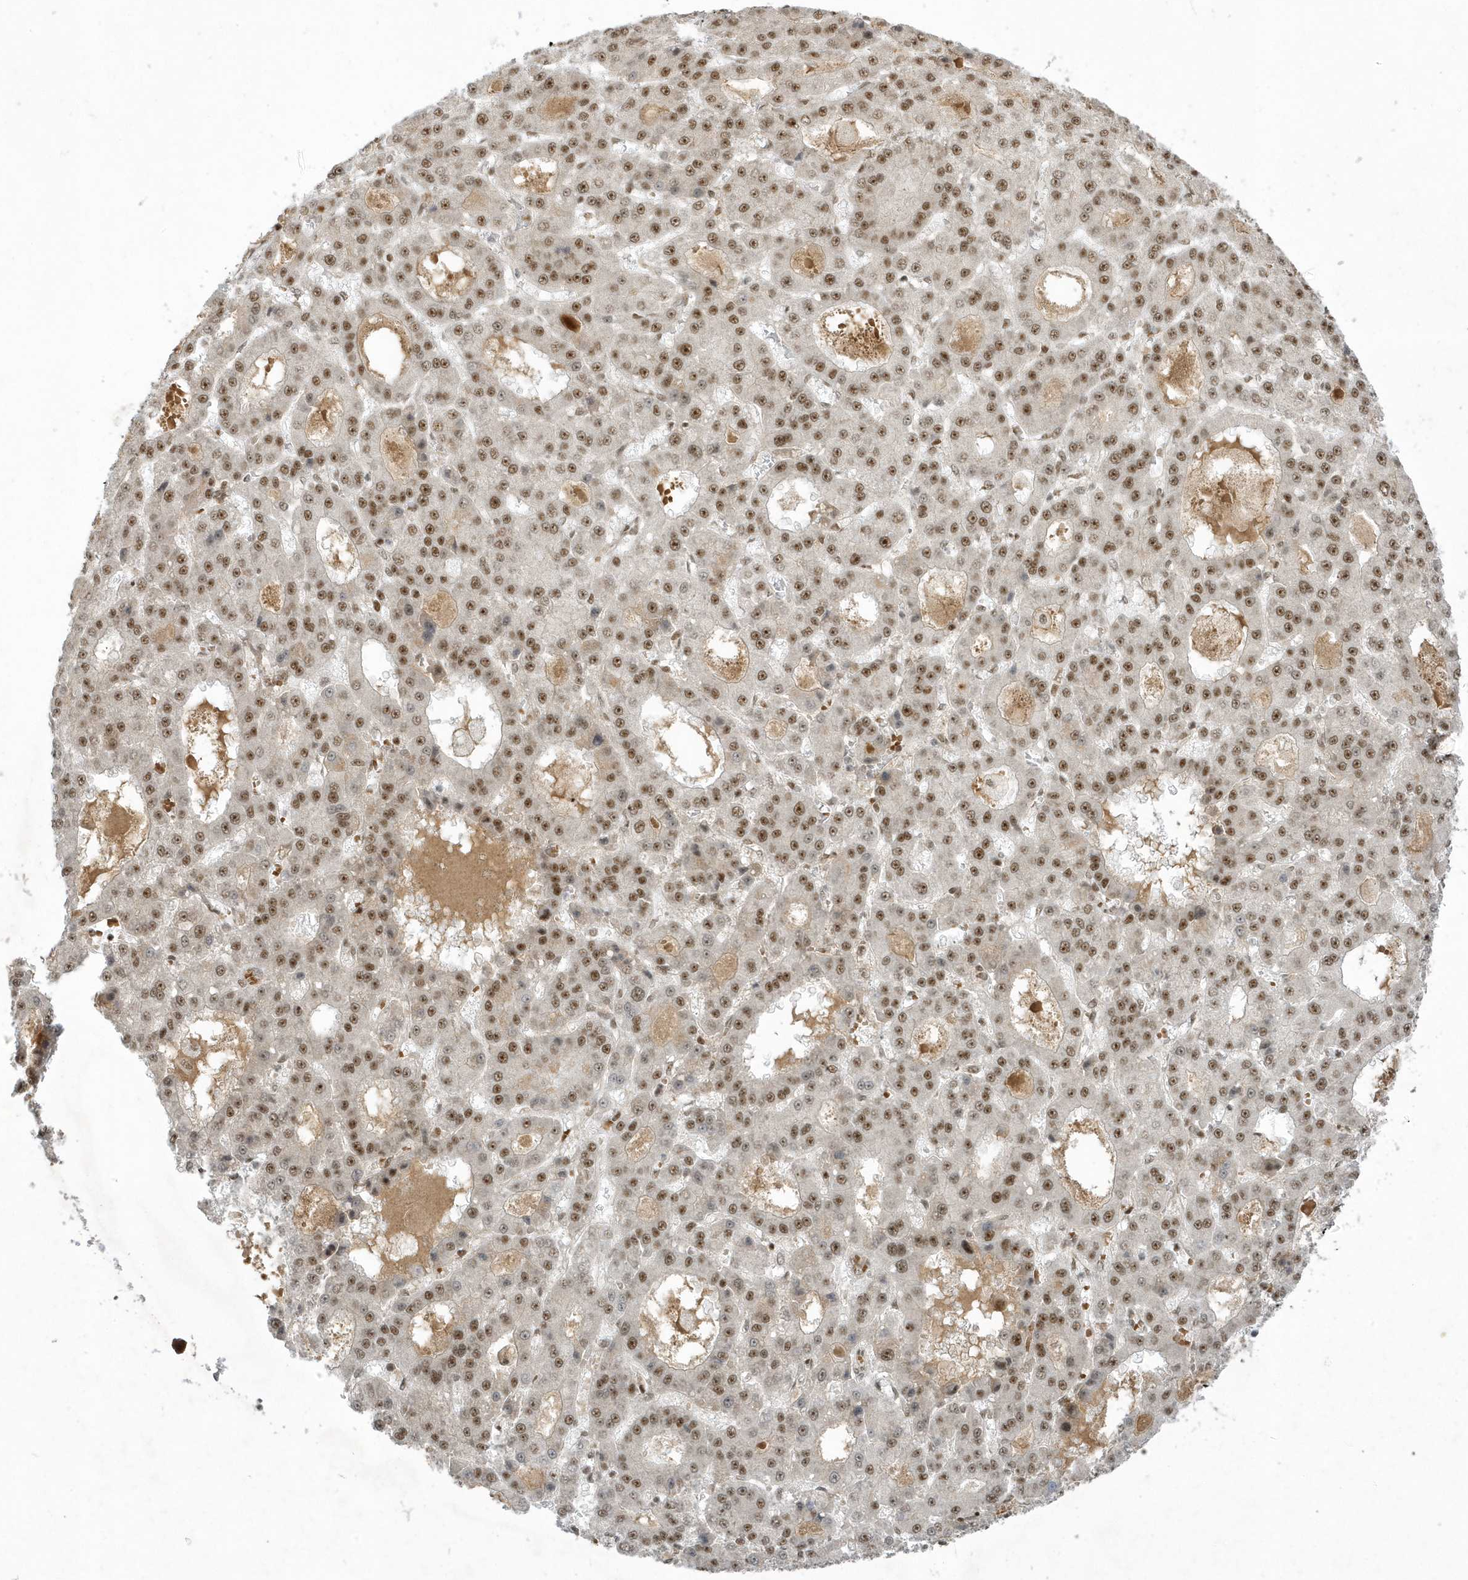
{"staining": {"intensity": "moderate", "quantity": ">75%", "location": "nuclear"}, "tissue": "liver cancer", "cell_type": "Tumor cells", "image_type": "cancer", "snomed": [{"axis": "morphology", "description": "Carcinoma, Hepatocellular, NOS"}, {"axis": "topography", "description": "Liver"}], "caption": "Immunohistochemistry (IHC) staining of liver hepatocellular carcinoma, which shows medium levels of moderate nuclear positivity in about >75% of tumor cells indicating moderate nuclear protein staining. The staining was performed using DAB (brown) for protein detection and nuclei were counterstained in hematoxylin (blue).", "gene": "PPIL2", "patient": {"sex": "male", "age": 70}}